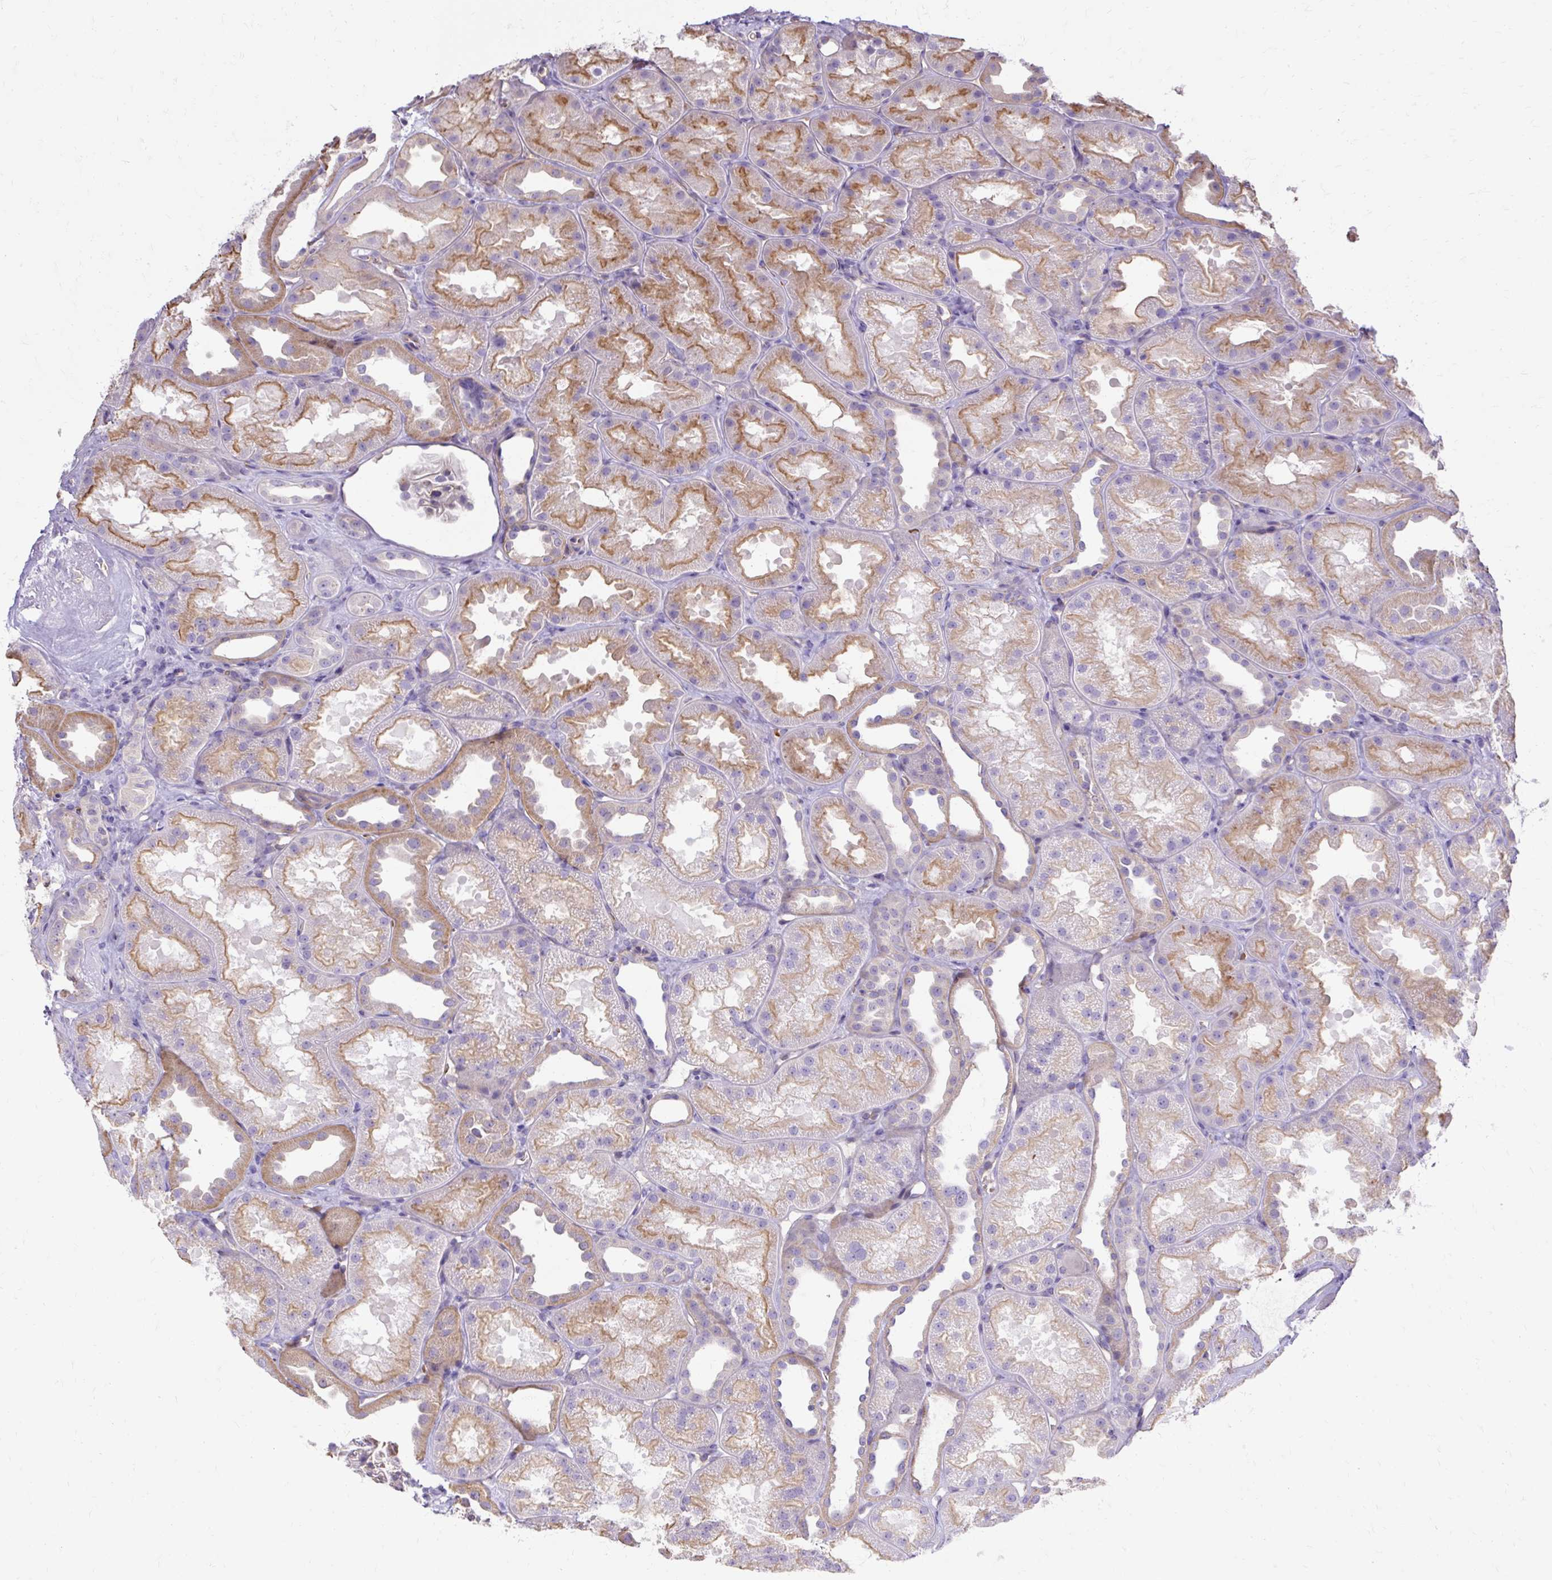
{"staining": {"intensity": "negative", "quantity": "none", "location": "none"}, "tissue": "kidney", "cell_type": "Cells in glomeruli", "image_type": "normal", "snomed": [{"axis": "morphology", "description": "Normal tissue, NOS"}, {"axis": "topography", "description": "Kidney"}], "caption": "Immunohistochemistry (IHC) photomicrograph of unremarkable kidney stained for a protein (brown), which exhibits no staining in cells in glomeruli.", "gene": "USHBP1", "patient": {"sex": "male", "age": 61}}